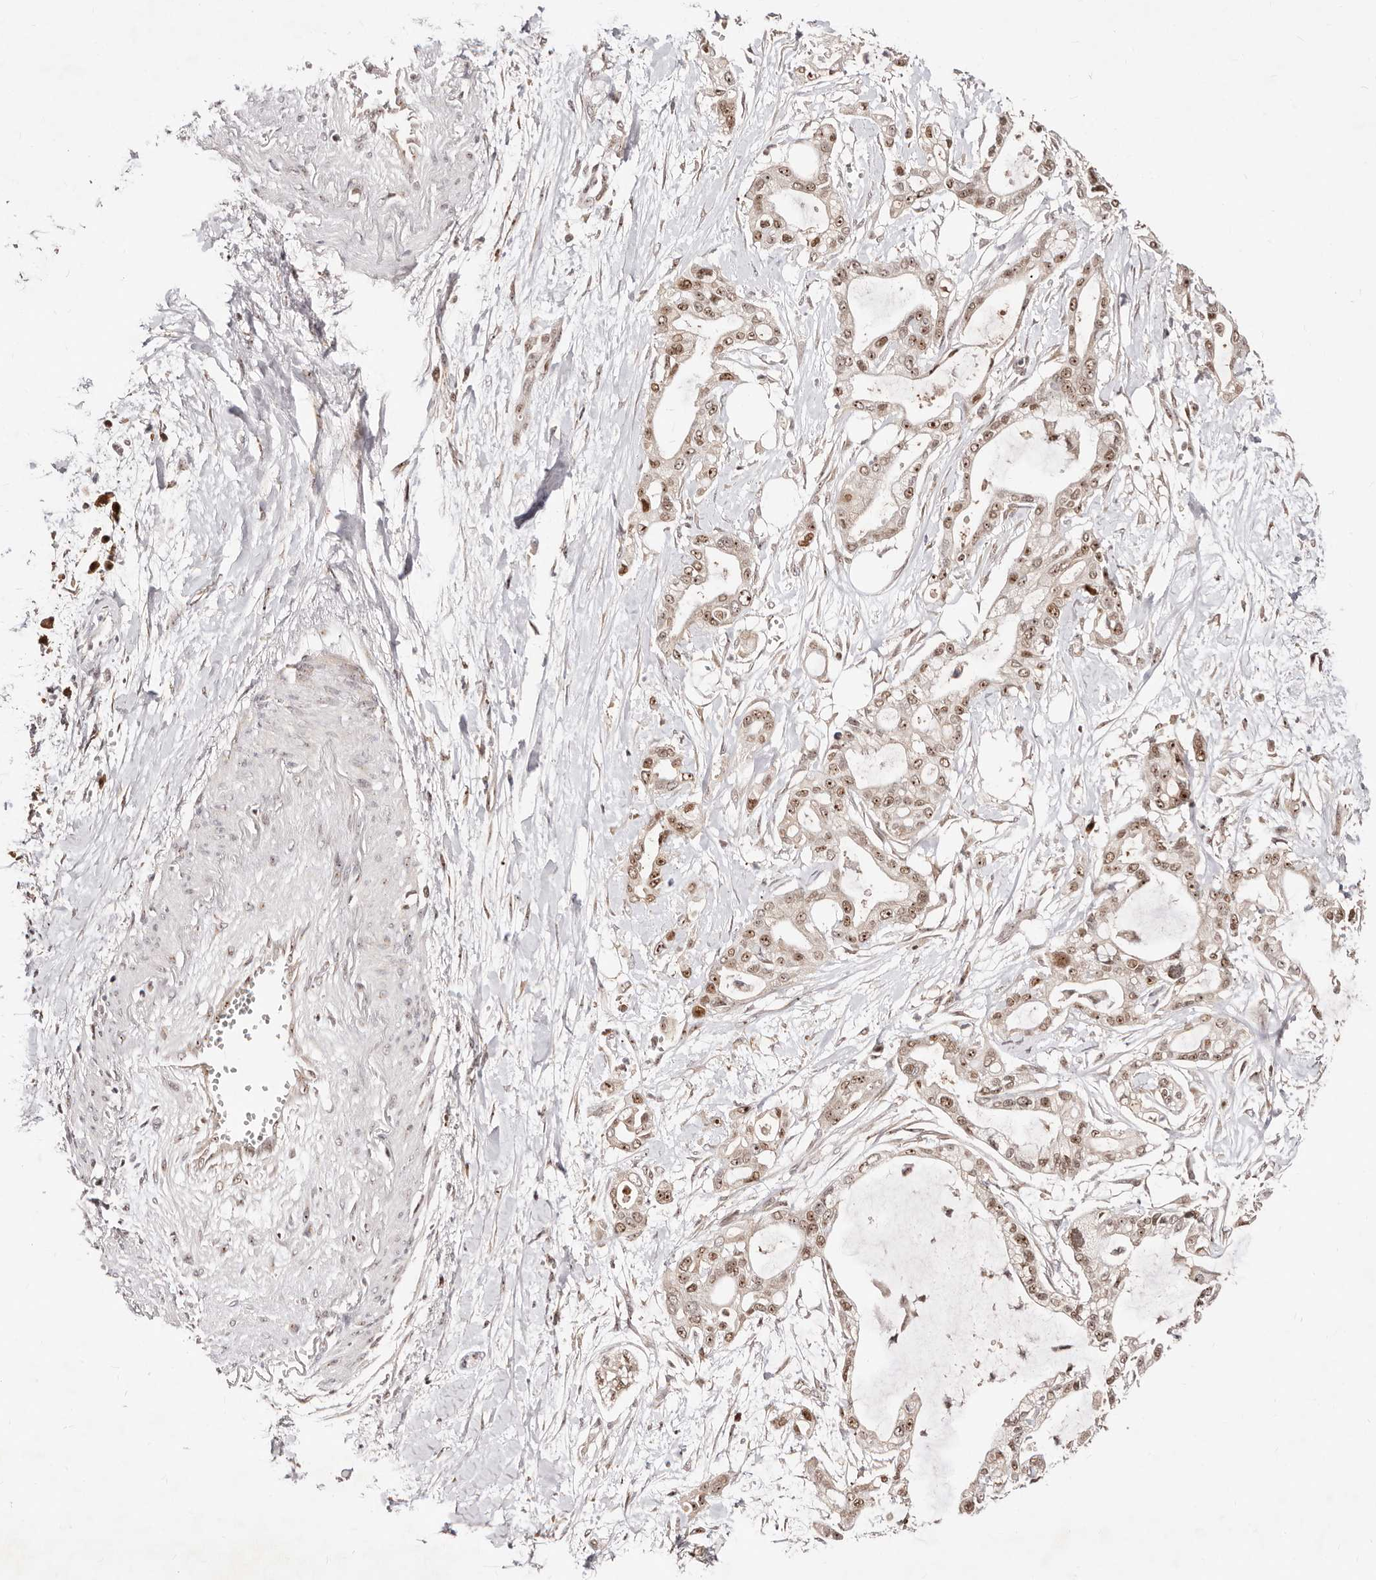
{"staining": {"intensity": "moderate", "quantity": ">75%", "location": "nuclear"}, "tissue": "pancreatic cancer", "cell_type": "Tumor cells", "image_type": "cancer", "snomed": [{"axis": "morphology", "description": "Adenocarcinoma, NOS"}, {"axis": "topography", "description": "Pancreas"}], "caption": "The histopathology image reveals staining of pancreatic adenocarcinoma, revealing moderate nuclear protein expression (brown color) within tumor cells.", "gene": "APOL6", "patient": {"sex": "male", "age": 68}}